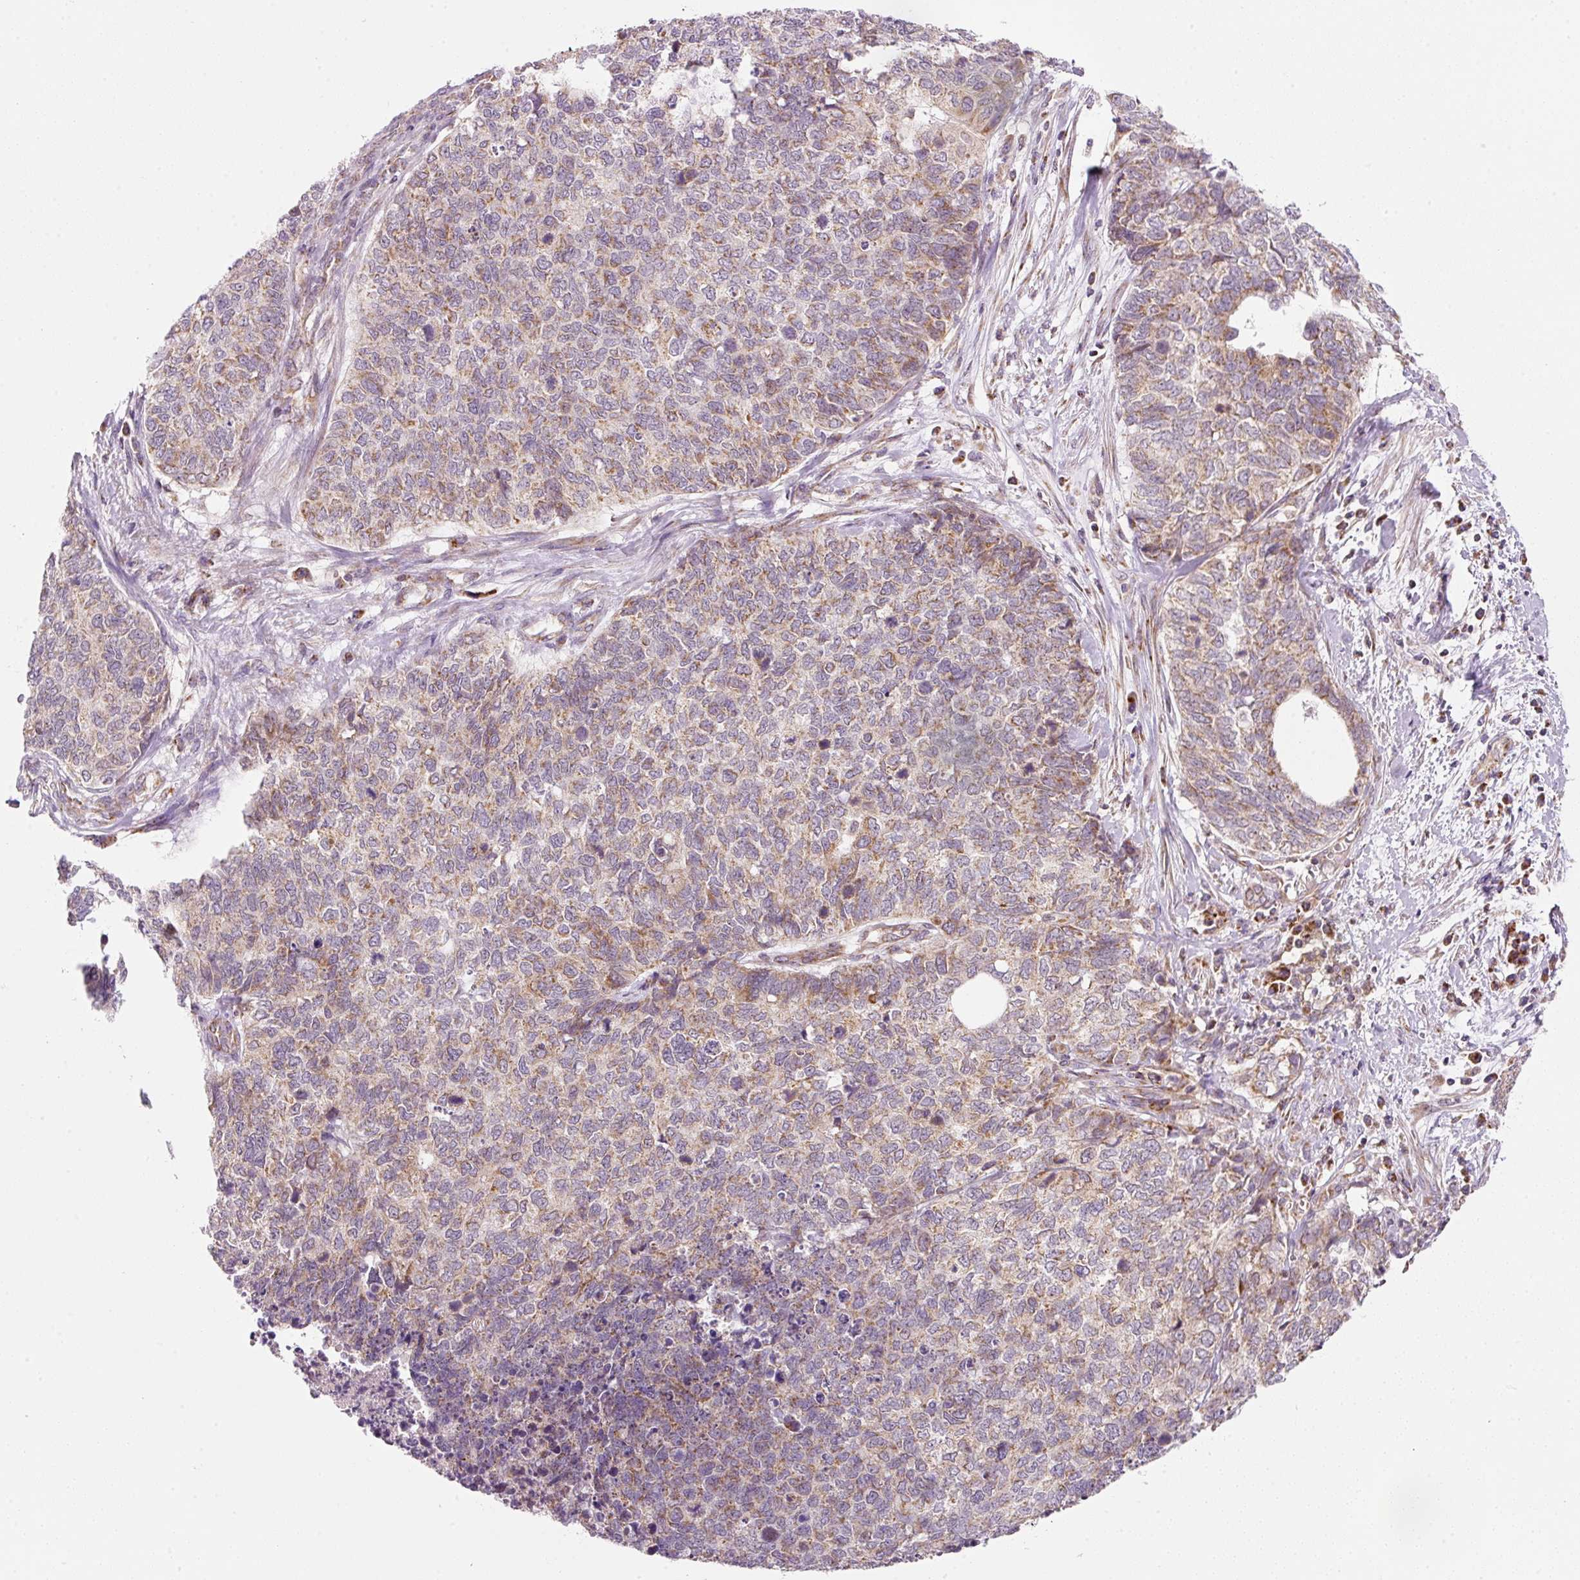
{"staining": {"intensity": "moderate", "quantity": ">75%", "location": "cytoplasmic/membranous"}, "tissue": "cervical cancer", "cell_type": "Tumor cells", "image_type": "cancer", "snomed": [{"axis": "morphology", "description": "Squamous cell carcinoma, NOS"}, {"axis": "topography", "description": "Cervix"}], "caption": "Protein staining shows moderate cytoplasmic/membranous positivity in about >75% of tumor cells in cervical cancer (squamous cell carcinoma).", "gene": "FAM78B", "patient": {"sex": "female", "age": 63}}